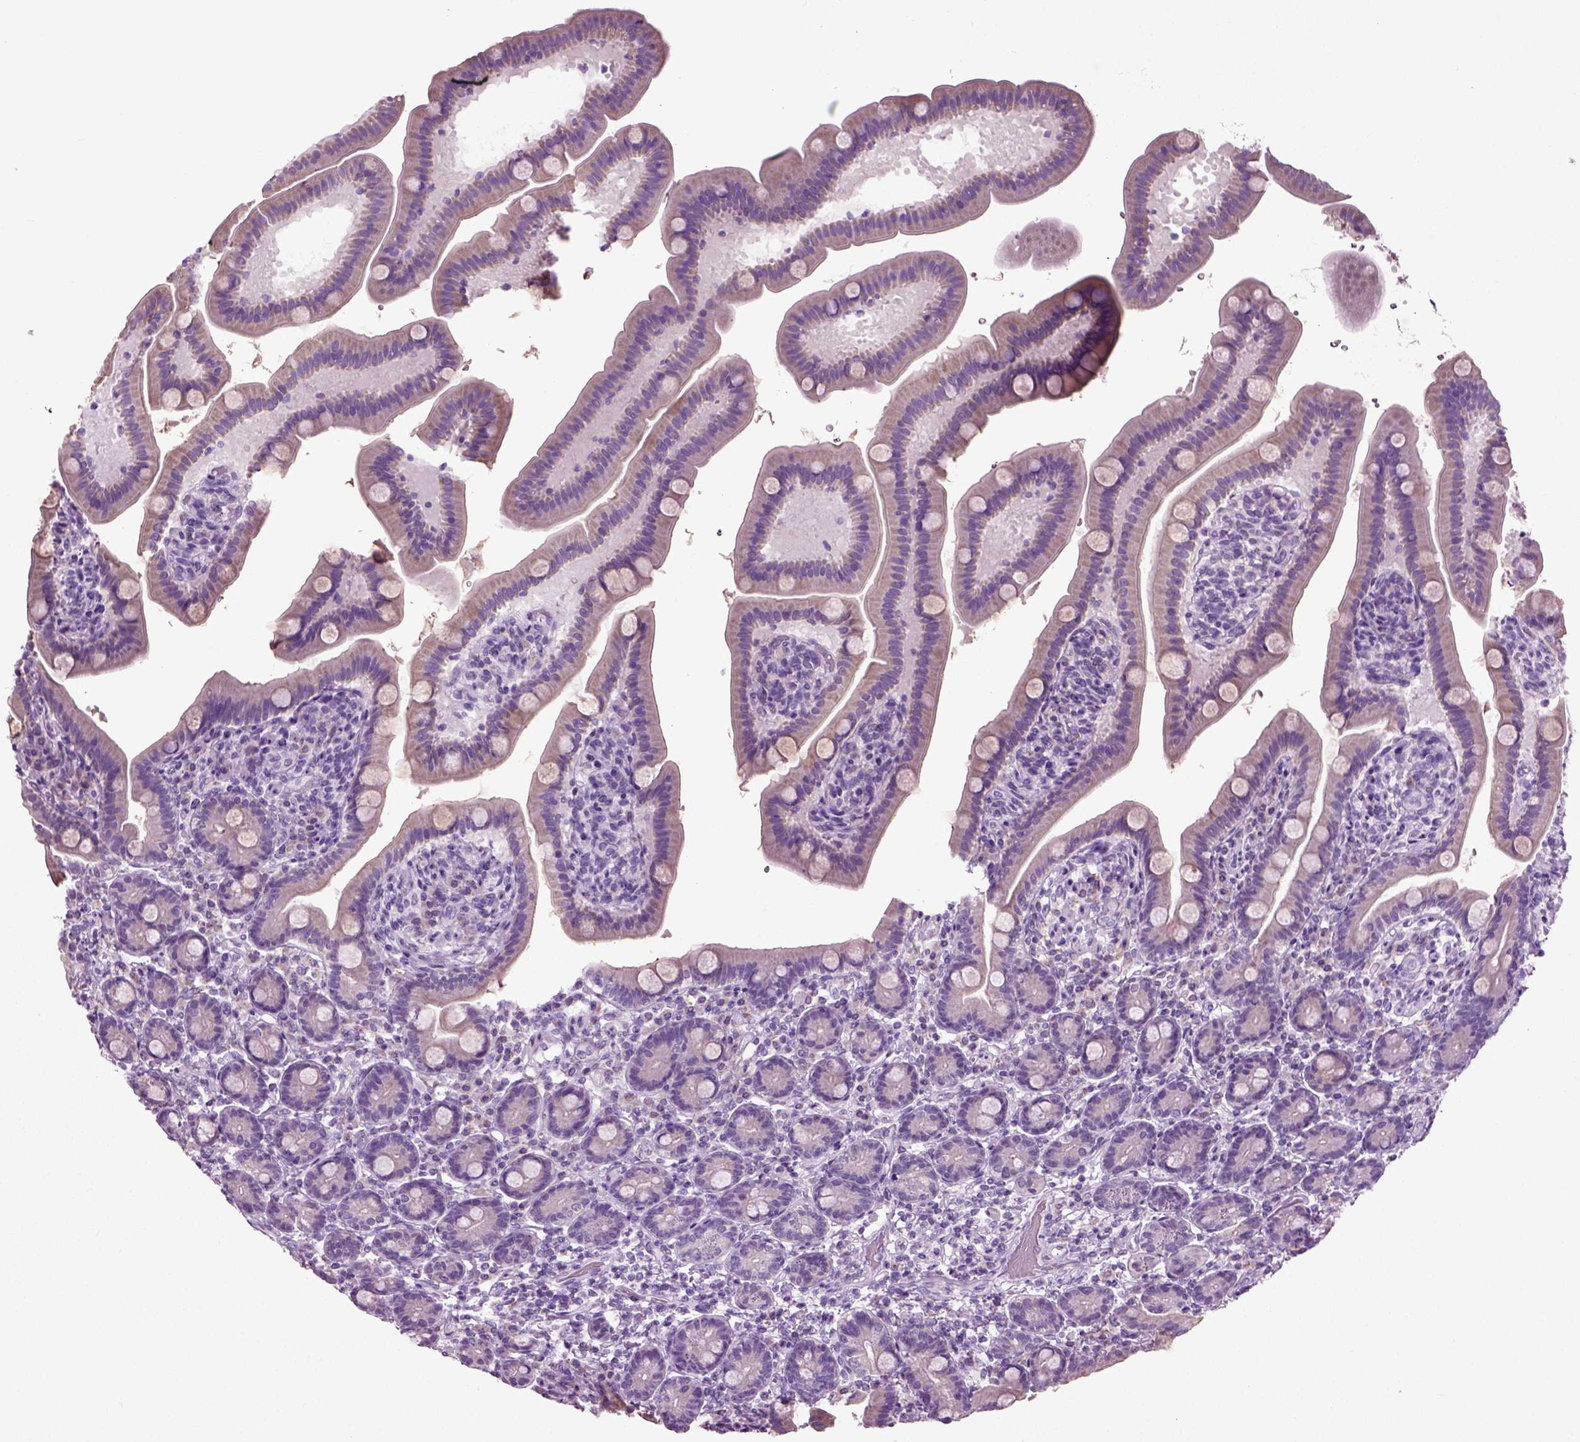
{"staining": {"intensity": "negative", "quantity": "none", "location": "none"}, "tissue": "small intestine", "cell_type": "Glandular cells", "image_type": "normal", "snomed": [{"axis": "morphology", "description": "Normal tissue, NOS"}, {"axis": "topography", "description": "Small intestine"}], "caption": "Glandular cells are negative for brown protein staining in benign small intestine. The staining was performed using DAB to visualize the protein expression in brown, while the nuclei were stained in blue with hematoxylin (Magnification: 20x).", "gene": "DNAH10", "patient": {"sex": "male", "age": 66}}